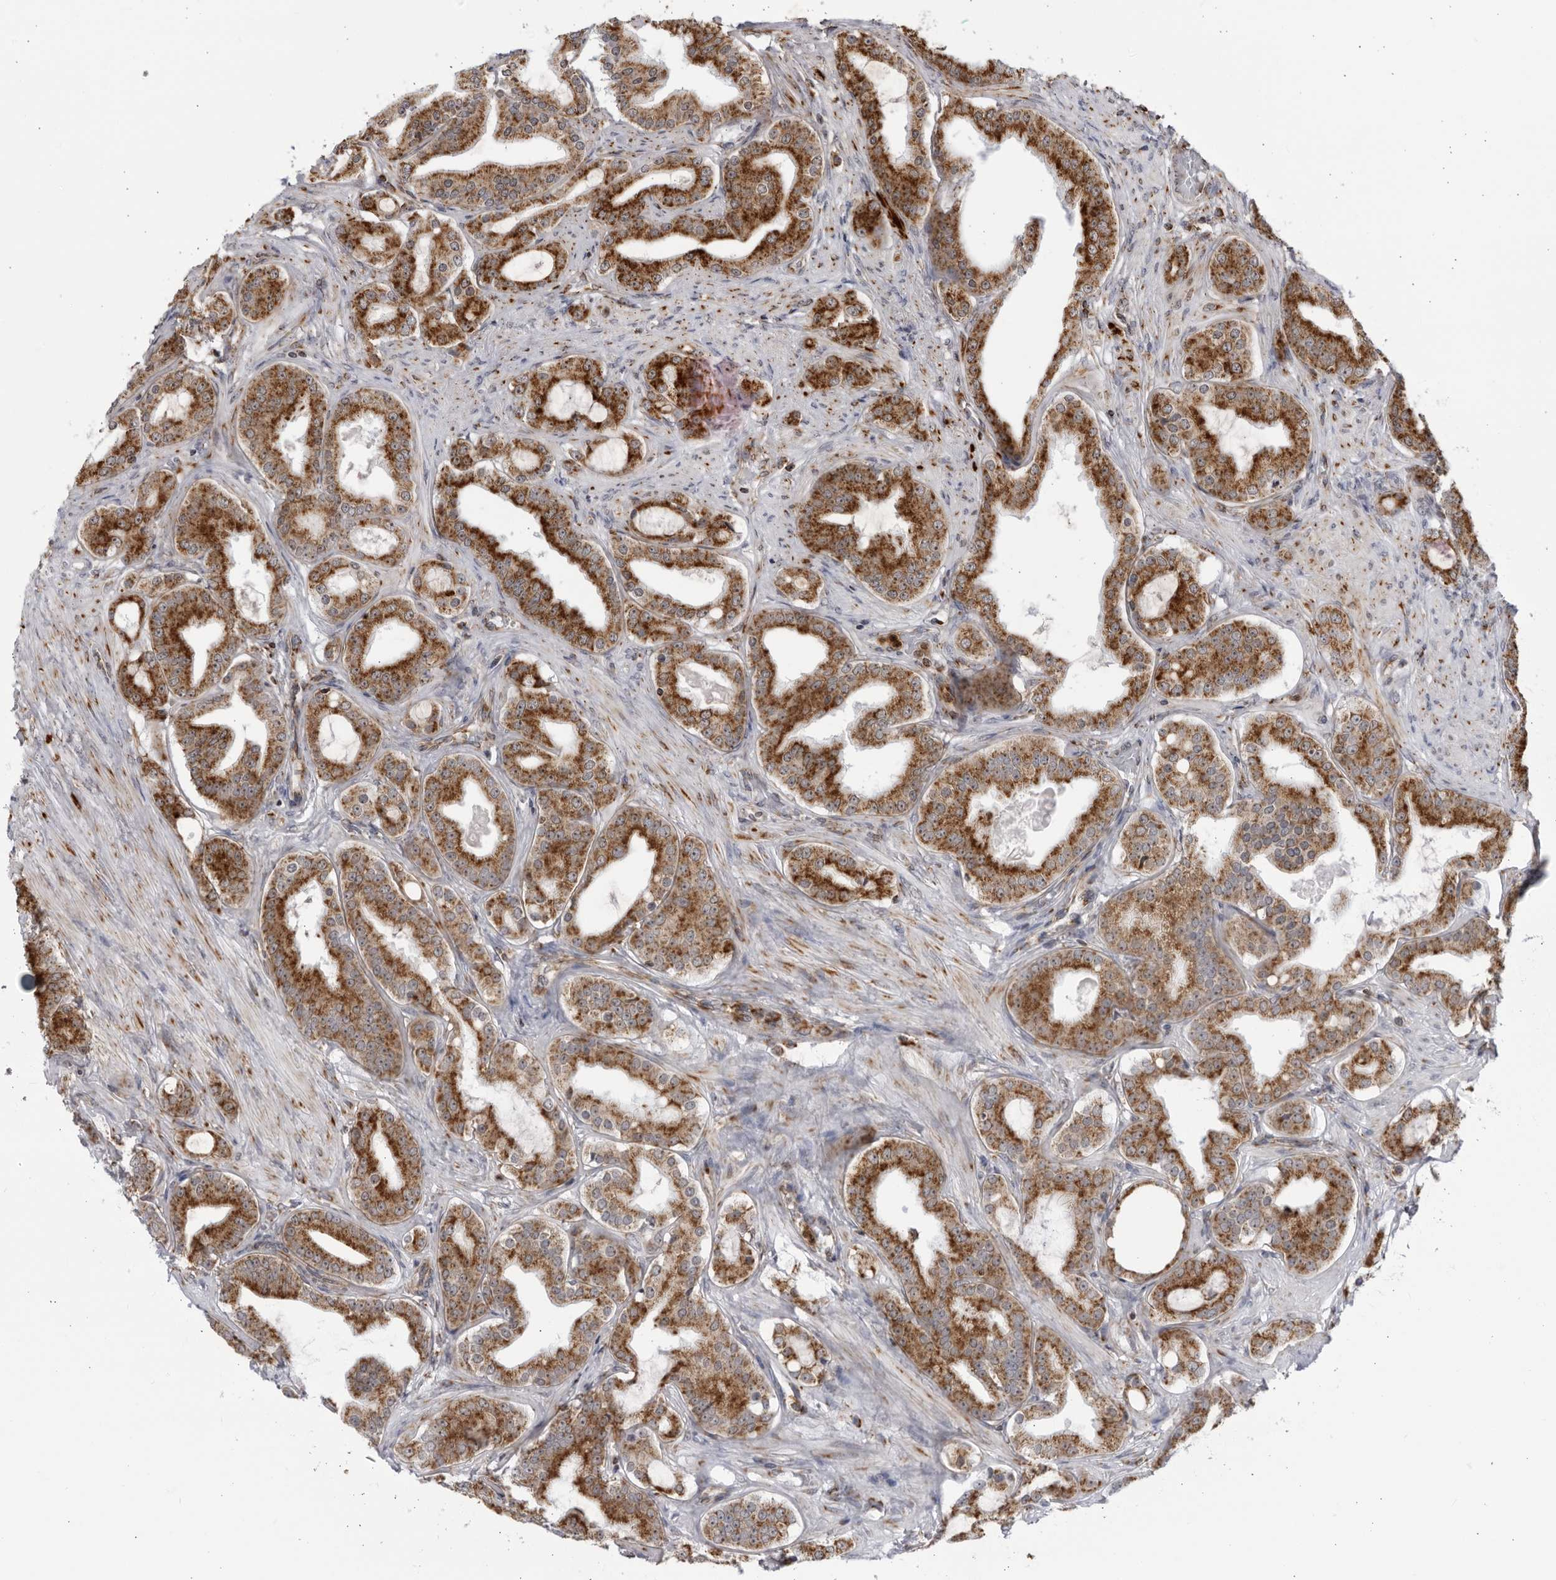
{"staining": {"intensity": "strong", "quantity": ">75%", "location": "cytoplasmic/membranous"}, "tissue": "prostate cancer", "cell_type": "Tumor cells", "image_type": "cancer", "snomed": [{"axis": "morphology", "description": "Adenocarcinoma, High grade"}, {"axis": "topography", "description": "Prostate"}], "caption": "High-grade adenocarcinoma (prostate) stained with DAB IHC reveals high levels of strong cytoplasmic/membranous staining in approximately >75% of tumor cells.", "gene": "RBM34", "patient": {"sex": "male", "age": 60}}